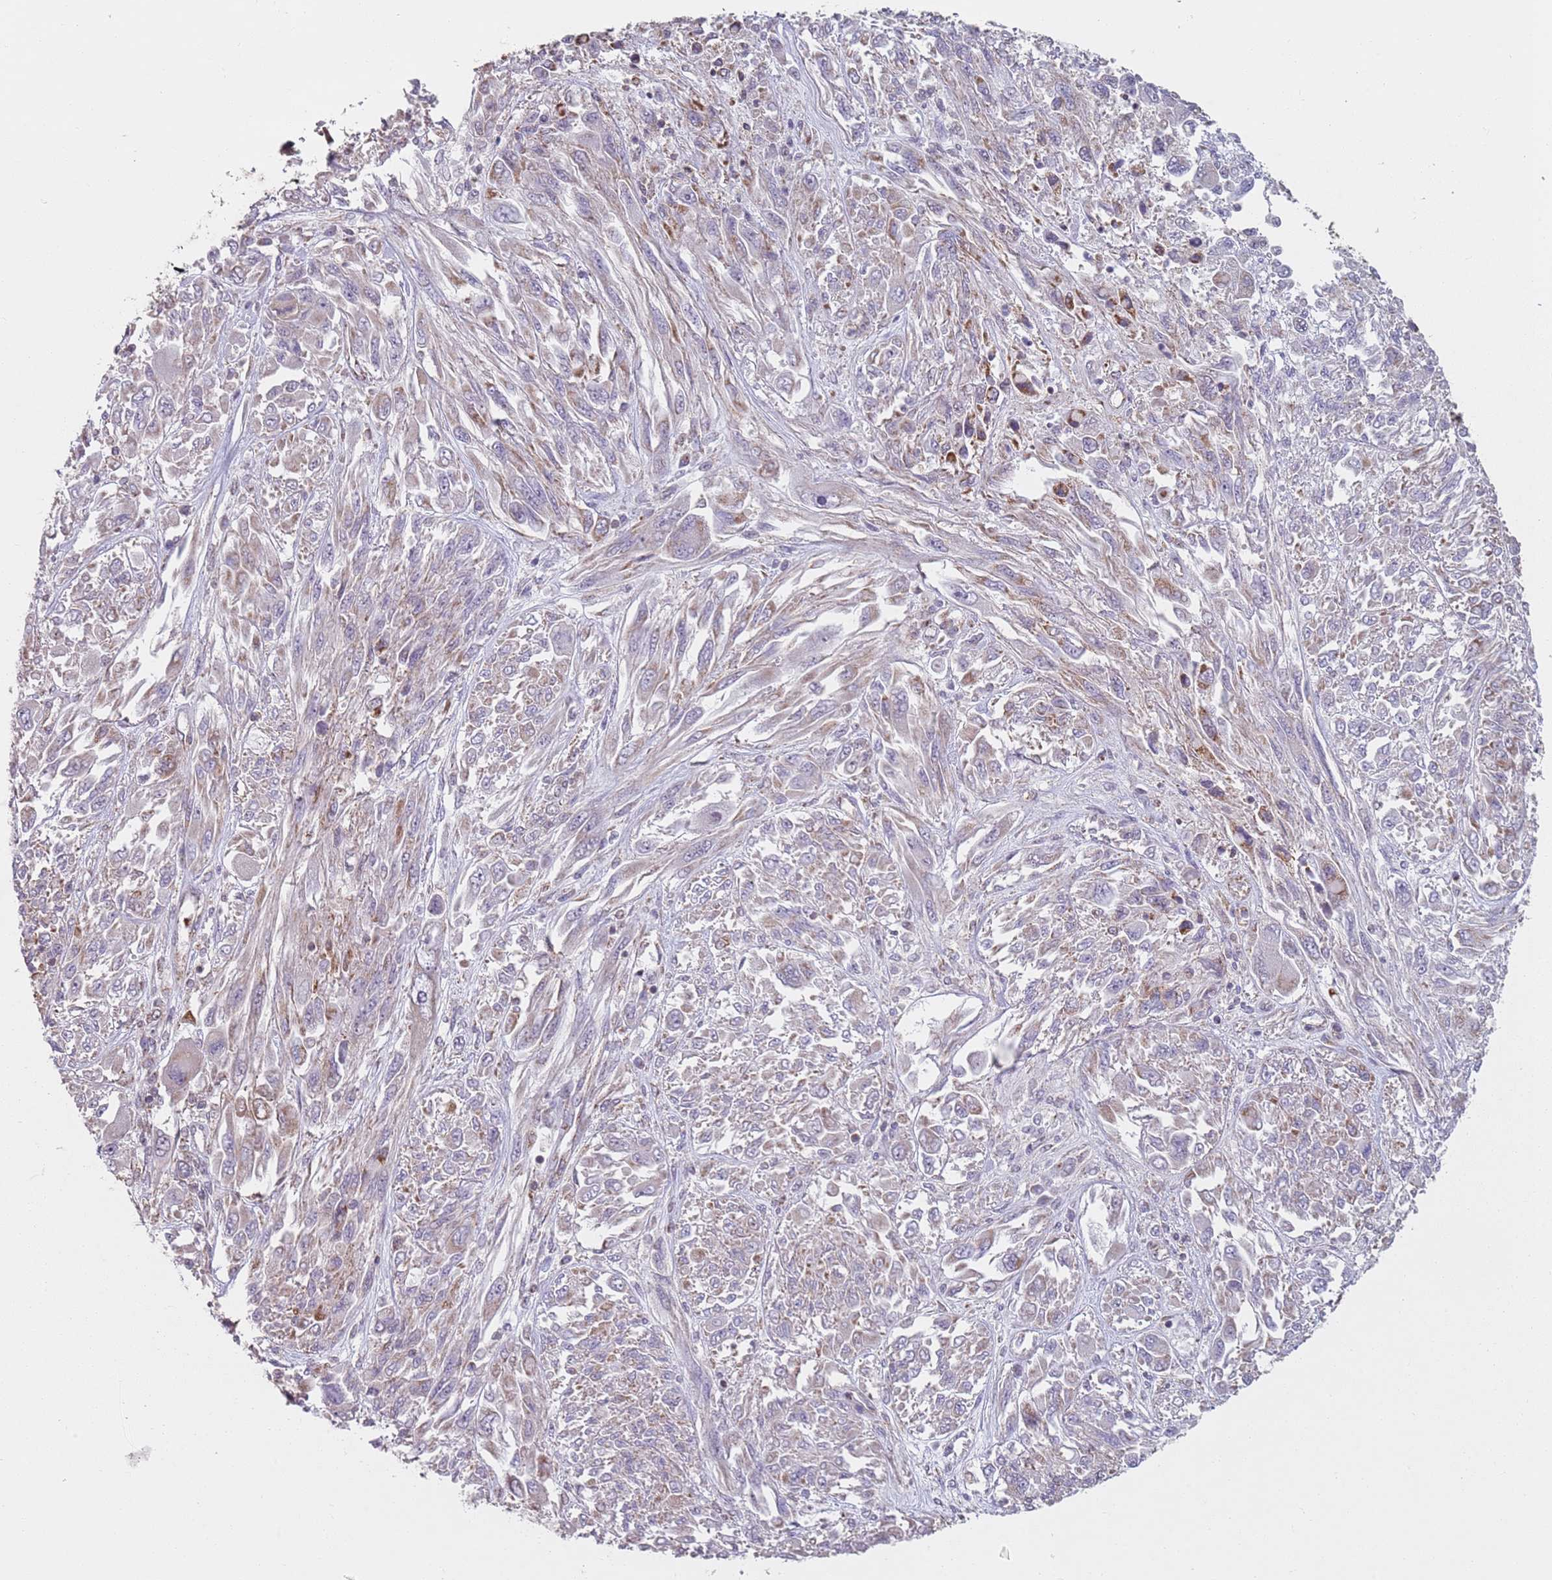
{"staining": {"intensity": "weak", "quantity": "25%-75%", "location": "cytoplasmic/membranous"}, "tissue": "melanoma", "cell_type": "Tumor cells", "image_type": "cancer", "snomed": [{"axis": "morphology", "description": "Malignant melanoma, NOS"}, {"axis": "topography", "description": "Skin"}], "caption": "Tumor cells display low levels of weak cytoplasmic/membranous positivity in about 25%-75% of cells in malignant melanoma.", "gene": "GAS8", "patient": {"sex": "female", "age": 91}}